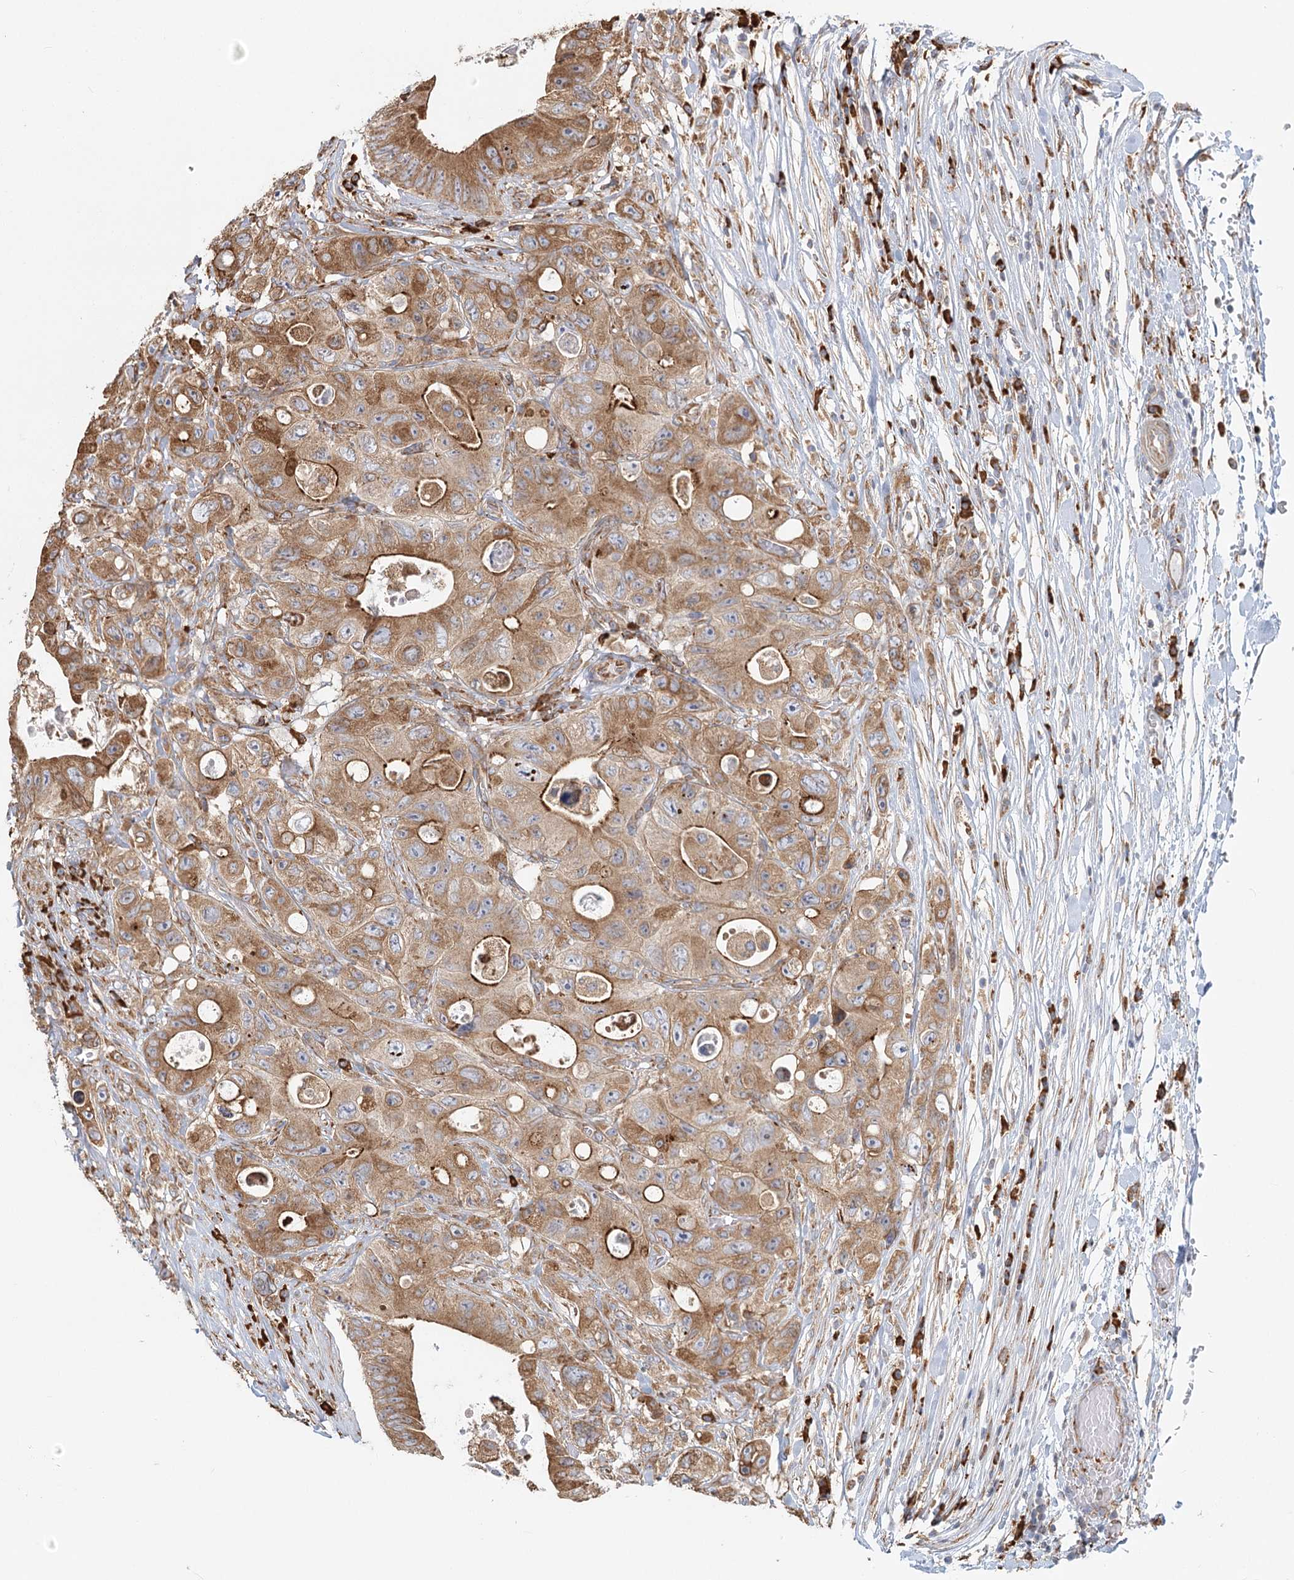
{"staining": {"intensity": "moderate", "quantity": ">75%", "location": "cytoplasmic/membranous"}, "tissue": "colorectal cancer", "cell_type": "Tumor cells", "image_type": "cancer", "snomed": [{"axis": "morphology", "description": "Adenocarcinoma, NOS"}, {"axis": "topography", "description": "Colon"}], "caption": "The image demonstrates a brown stain indicating the presence of a protein in the cytoplasmic/membranous of tumor cells in colorectal cancer (adenocarcinoma).", "gene": "TAS1R1", "patient": {"sex": "female", "age": 46}}